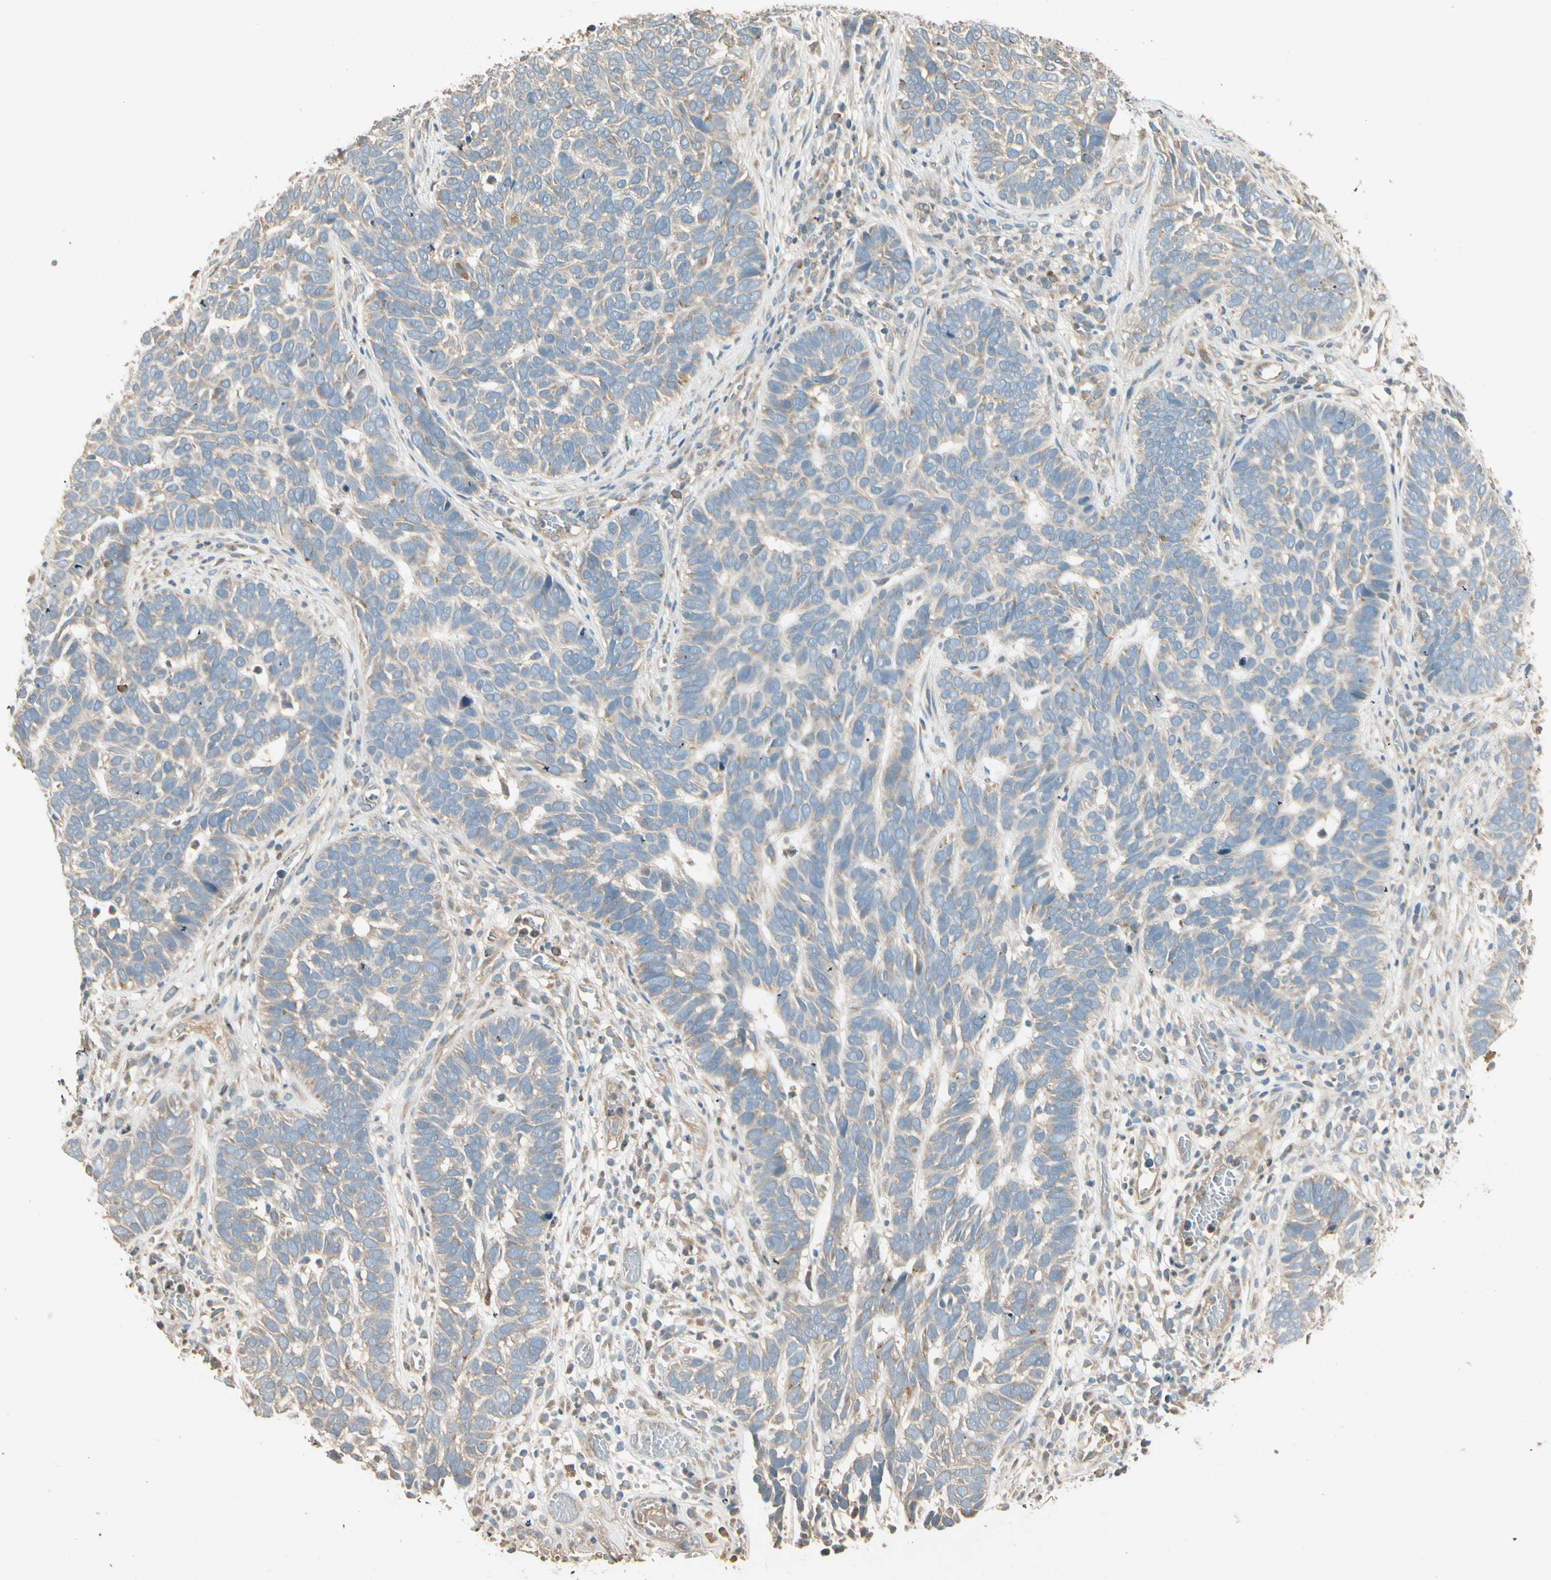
{"staining": {"intensity": "weak", "quantity": ">75%", "location": "cytoplasmic/membranous"}, "tissue": "skin cancer", "cell_type": "Tumor cells", "image_type": "cancer", "snomed": [{"axis": "morphology", "description": "Basal cell carcinoma"}, {"axis": "topography", "description": "Skin"}], "caption": "Skin cancer (basal cell carcinoma) stained with DAB (3,3'-diaminobenzidine) immunohistochemistry (IHC) shows low levels of weak cytoplasmic/membranous expression in about >75% of tumor cells.", "gene": "TNFRSF21", "patient": {"sex": "male", "age": 87}}